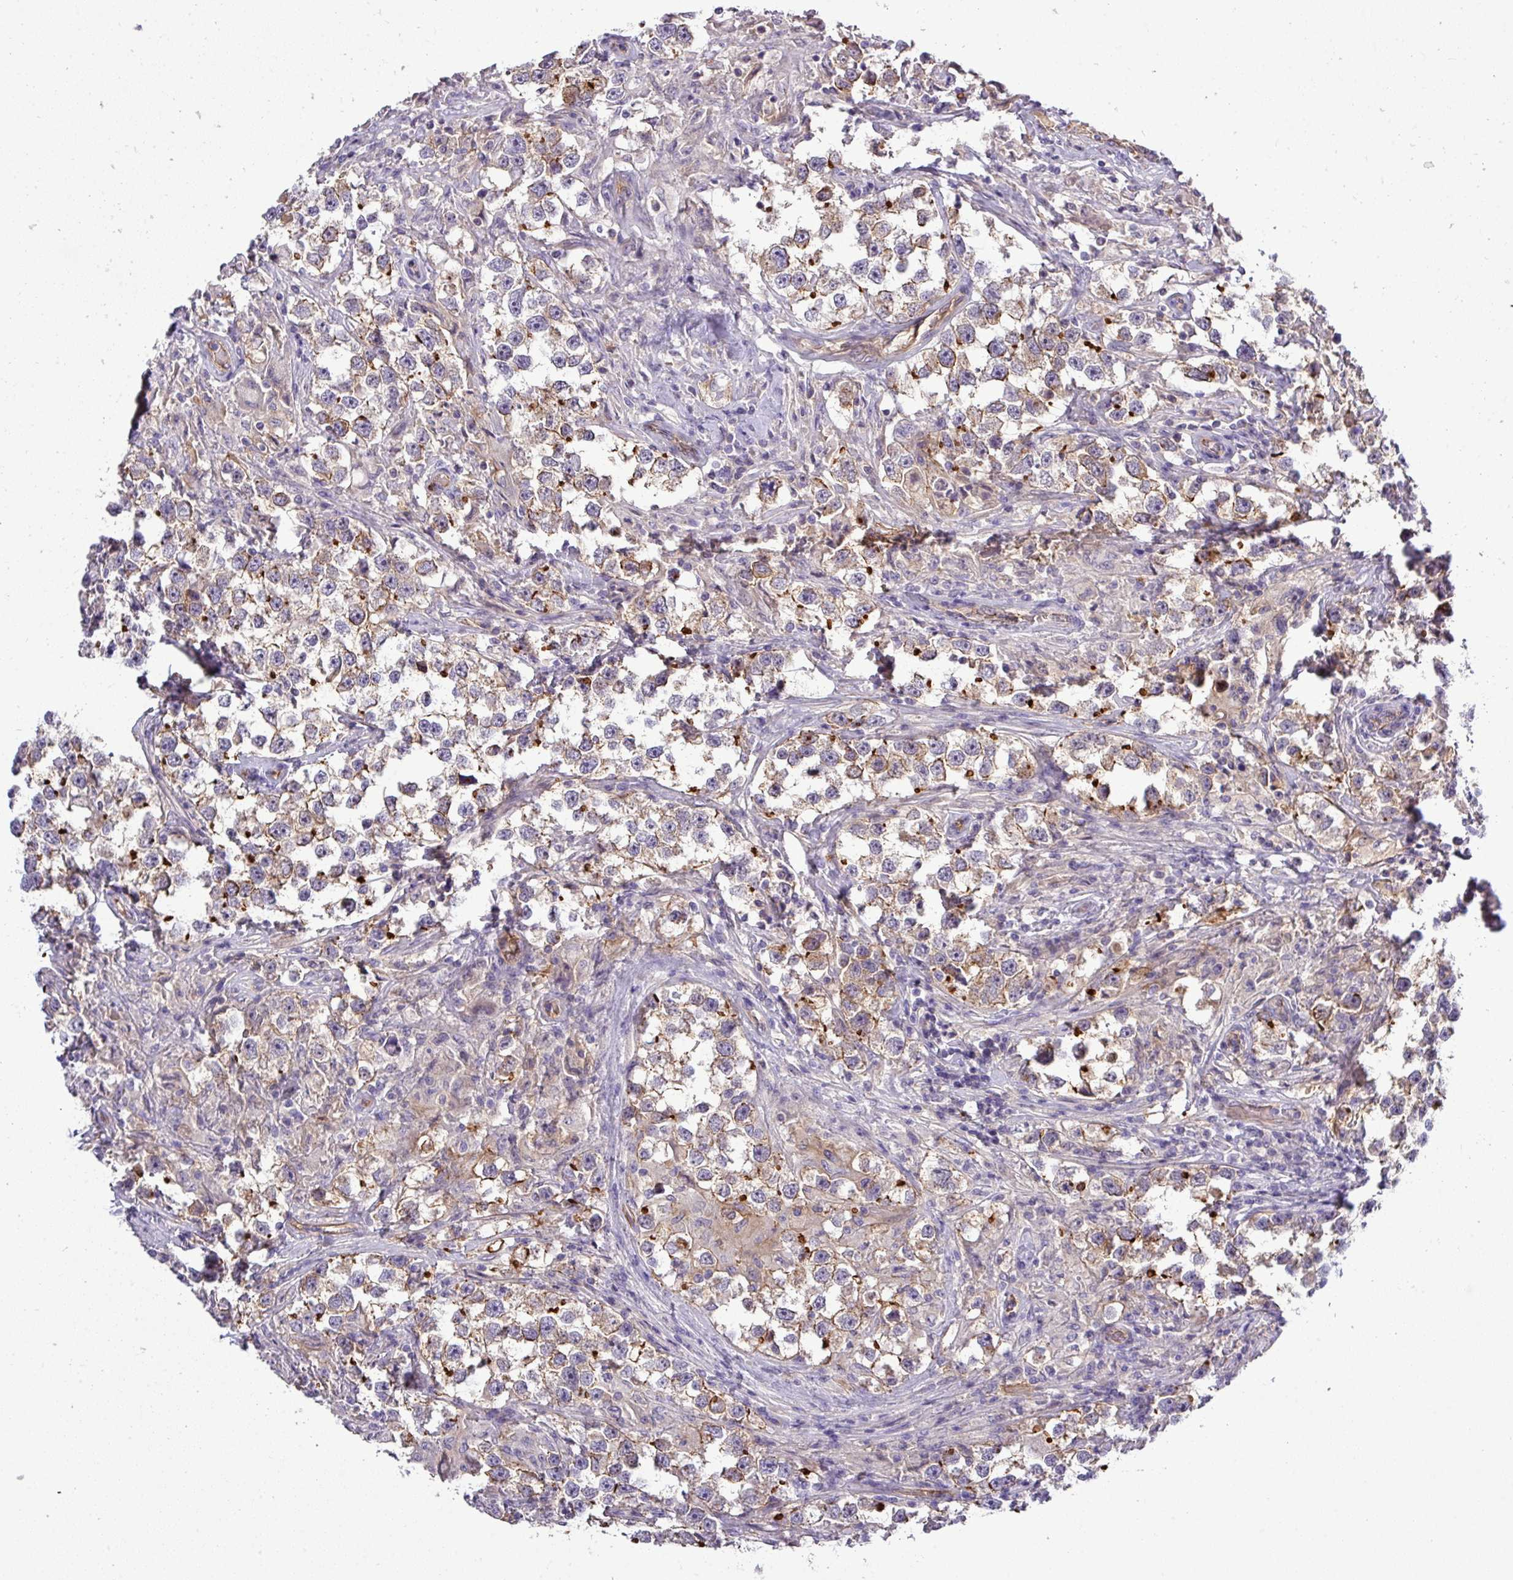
{"staining": {"intensity": "moderate", "quantity": ">75%", "location": "cytoplasmic/membranous"}, "tissue": "testis cancer", "cell_type": "Tumor cells", "image_type": "cancer", "snomed": [{"axis": "morphology", "description": "Seminoma, NOS"}, {"axis": "topography", "description": "Testis"}], "caption": "A brown stain labels moderate cytoplasmic/membranous expression of a protein in testis seminoma tumor cells.", "gene": "PARD6A", "patient": {"sex": "male", "age": 46}}